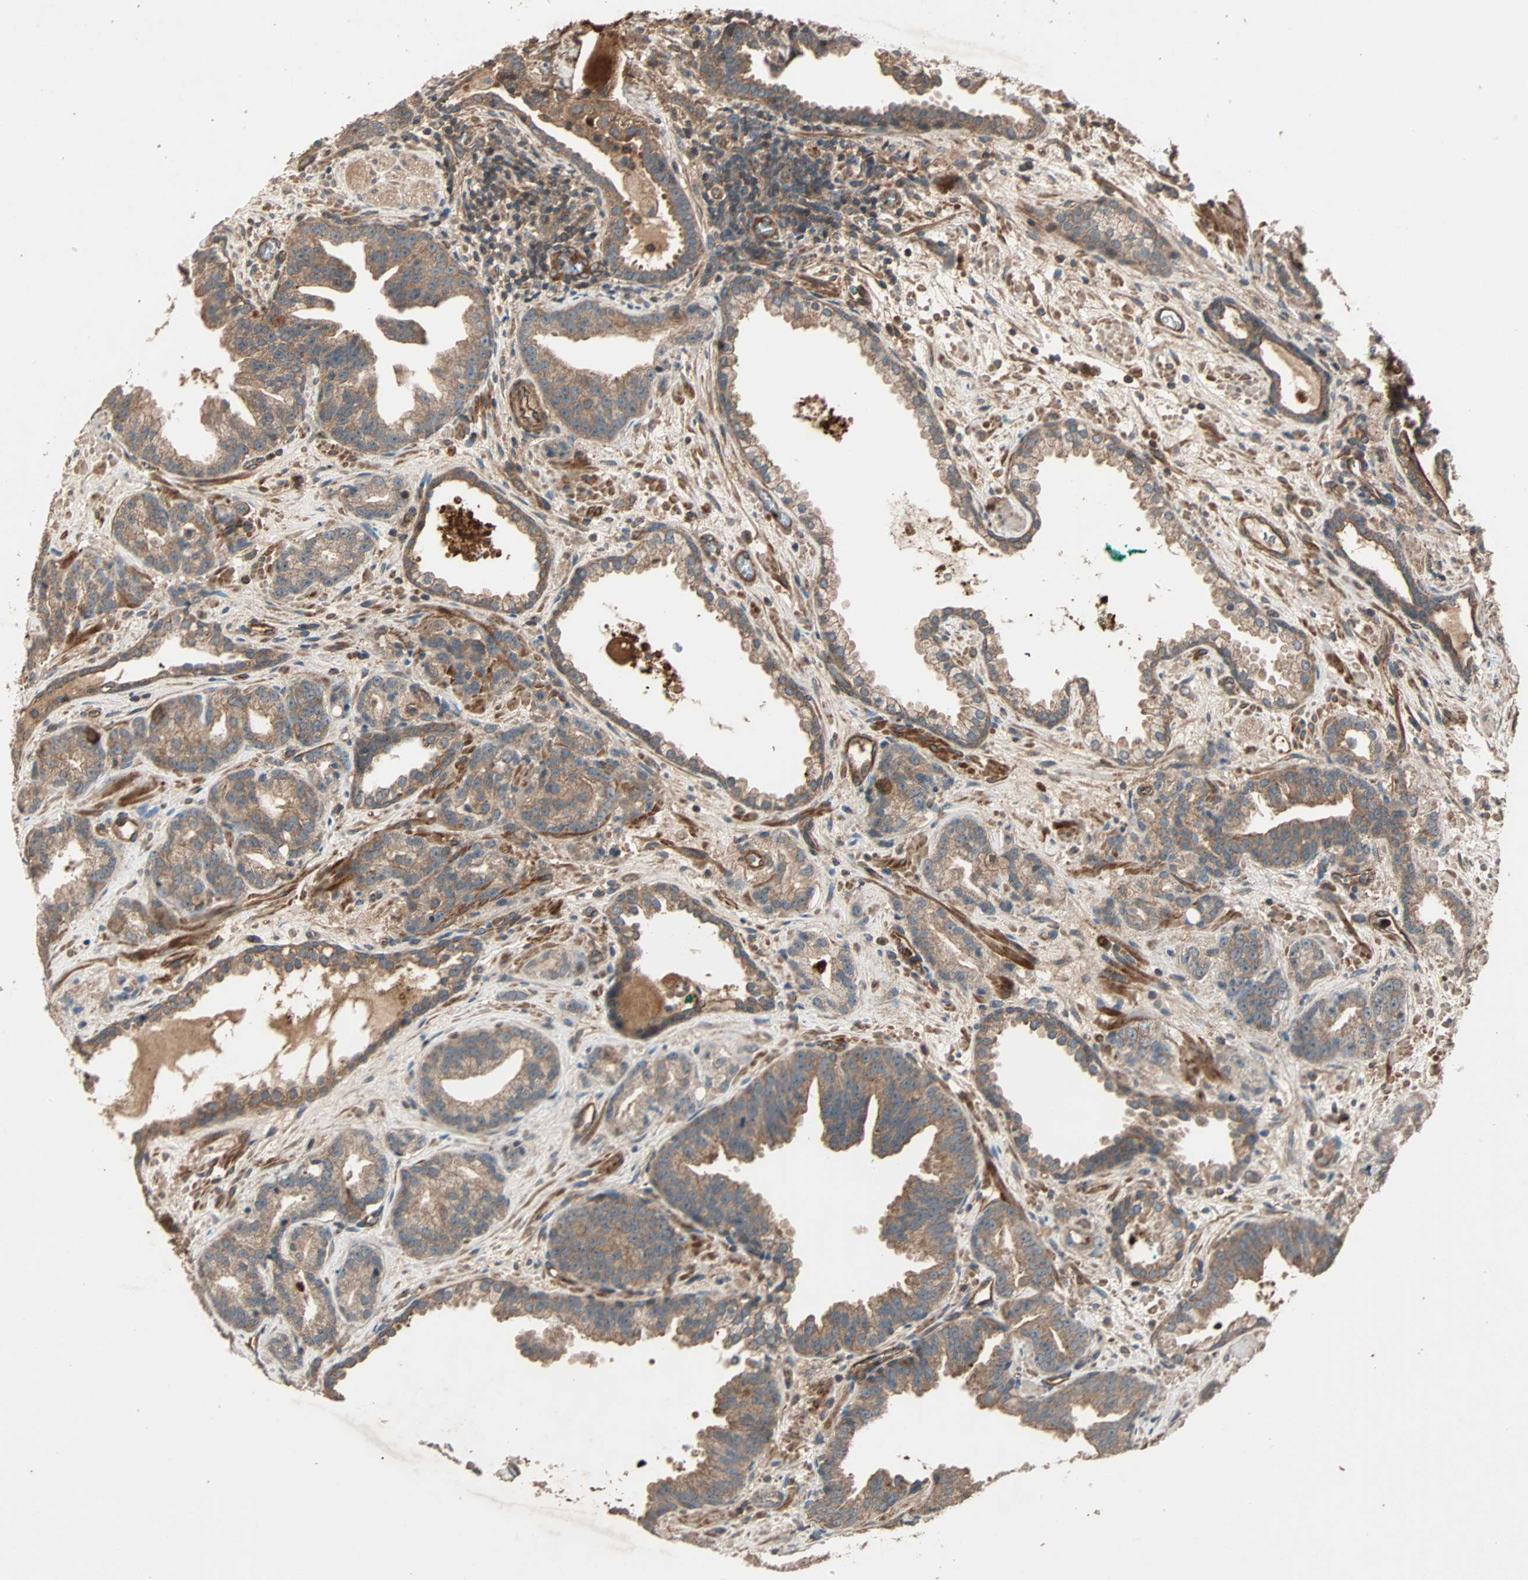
{"staining": {"intensity": "moderate", "quantity": ">75%", "location": "cytoplasmic/membranous"}, "tissue": "prostate cancer", "cell_type": "Tumor cells", "image_type": "cancer", "snomed": [{"axis": "morphology", "description": "Adenocarcinoma, Low grade"}, {"axis": "topography", "description": "Prostate"}], "caption": "Immunohistochemistry (IHC) (DAB) staining of human prostate cancer shows moderate cytoplasmic/membranous protein expression in approximately >75% of tumor cells.", "gene": "GCK", "patient": {"sex": "male", "age": 63}}